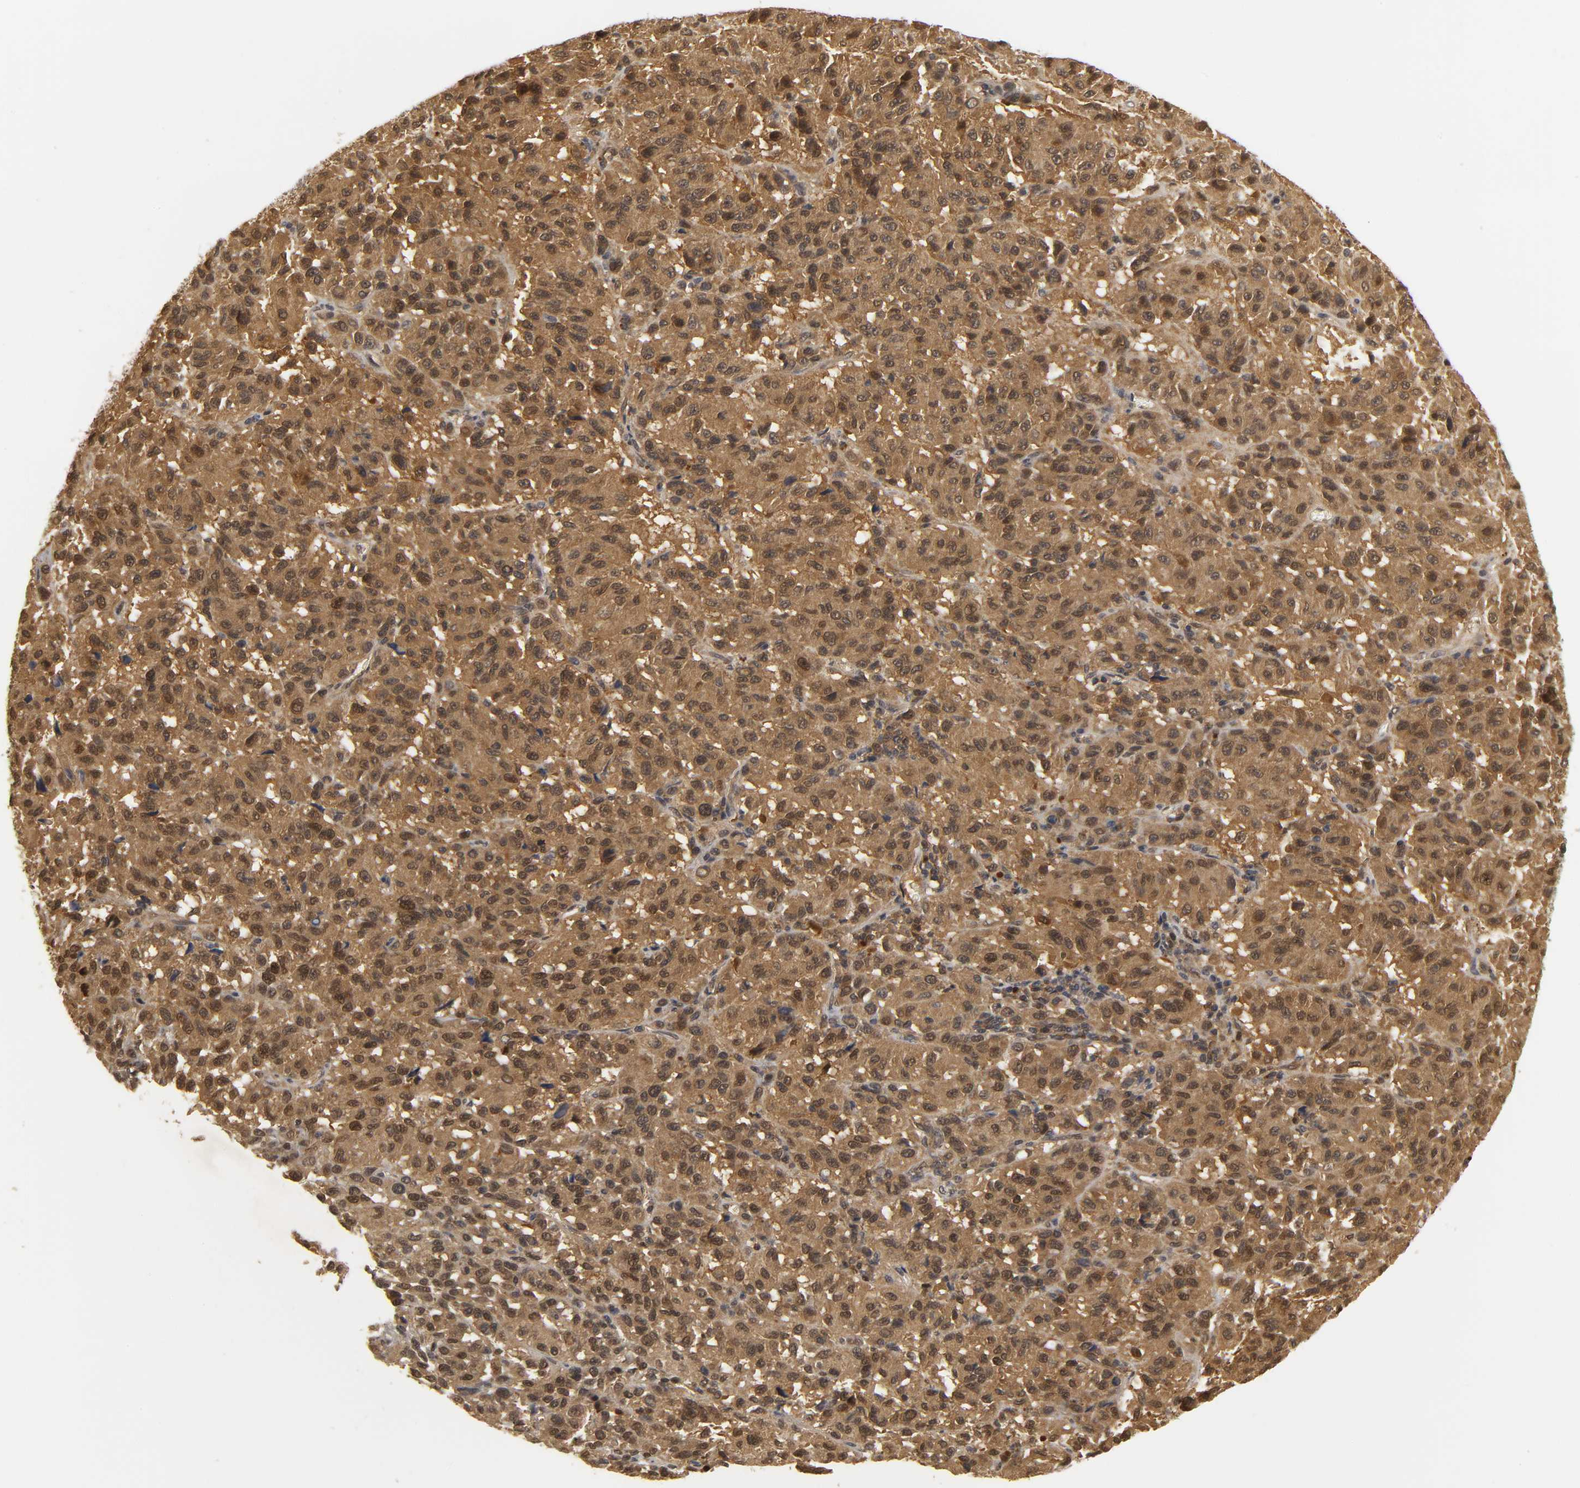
{"staining": {"intensity": "moderate", "quantity": ">75%", "location": "cytoplasmic/membranous,nuclear"}, "tissue": "melanoma", "cell_type": "Tumor cells", "image_type": "cancer", "snomed": [{"axis": "morphology", "description": "Malignant melanoma, Metastatic site"}, {"axis": "topography", "description": "Lung"}], "caption": "A micrograph of human melanoma stained for a protein shows moderate cytoplasmic/membranous and nuclear brown staining in tumor cells. The staining is performed using DAB (3,3'-diaminobenzidine) brown chromogen to label protein expression. The nuclei are counter-stained blue using hematoxylin.", "gene": "PARK7", "patient": {"sex": "male", "age": 64}}